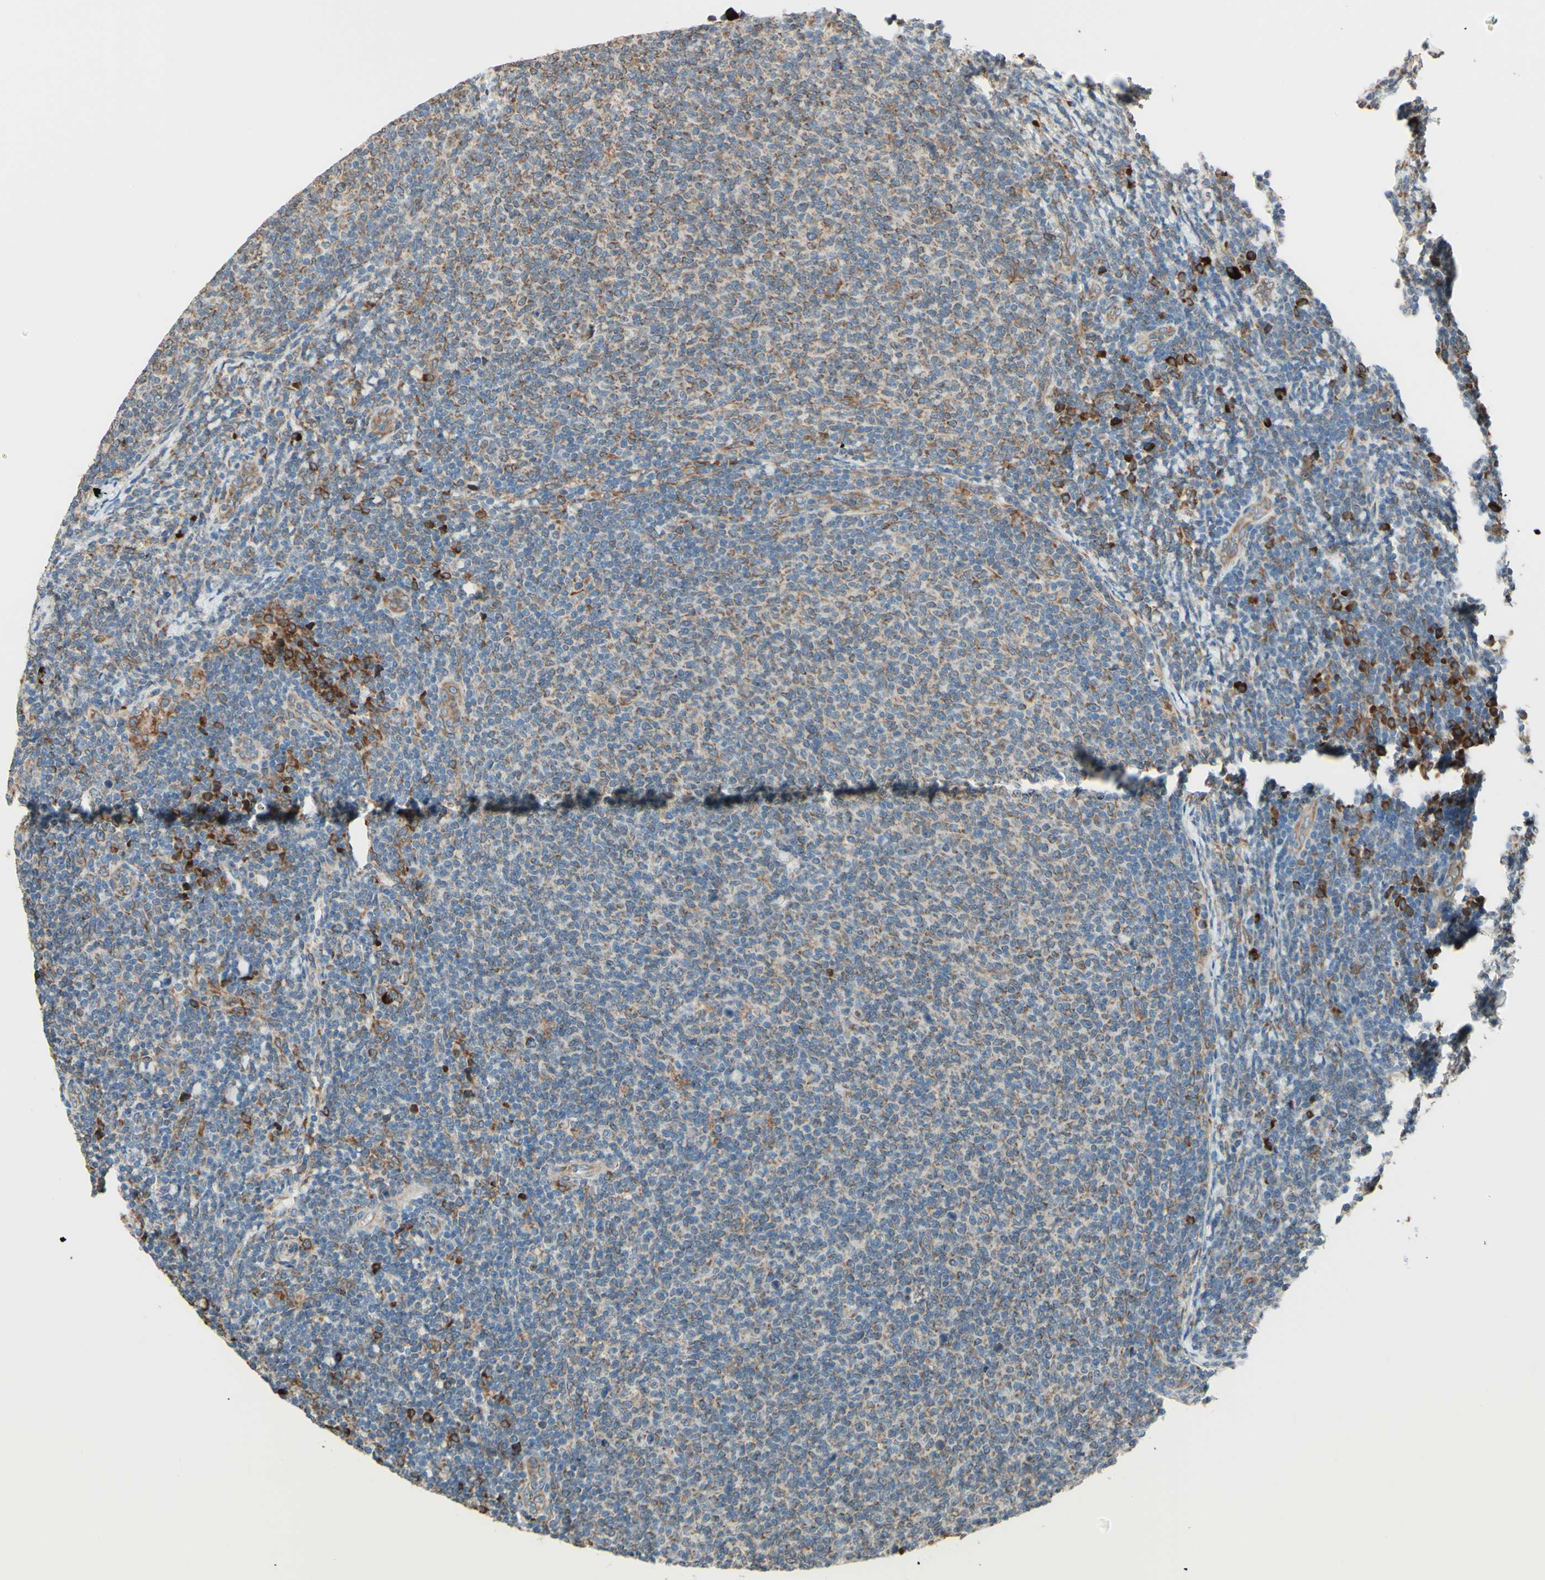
{"staining": {"intensity": "moderate", "quantity": ">75%", "location": "cytoplasmic/membranous"}, "tissue": "lymphoma", "cell_type": "Tumor cells", "image_type": "cancer", "snomed": [{"axis": "morphology", "description": "Malignant lymphoma, non-Hodgkin's type, Low grade"}, {"axis": "topography", "description": "Lymph node"}], "caption": "Immunohistochemical staining of human low-grade malignant lymphoma, non-Hodgkin's type demonstrates medium levels of moderate cytoplasmic/membranous protein positivity in about >75% of tumor cells.", "gene": "DNAJB11", "patient": {"sex": "male", "age": 66}}